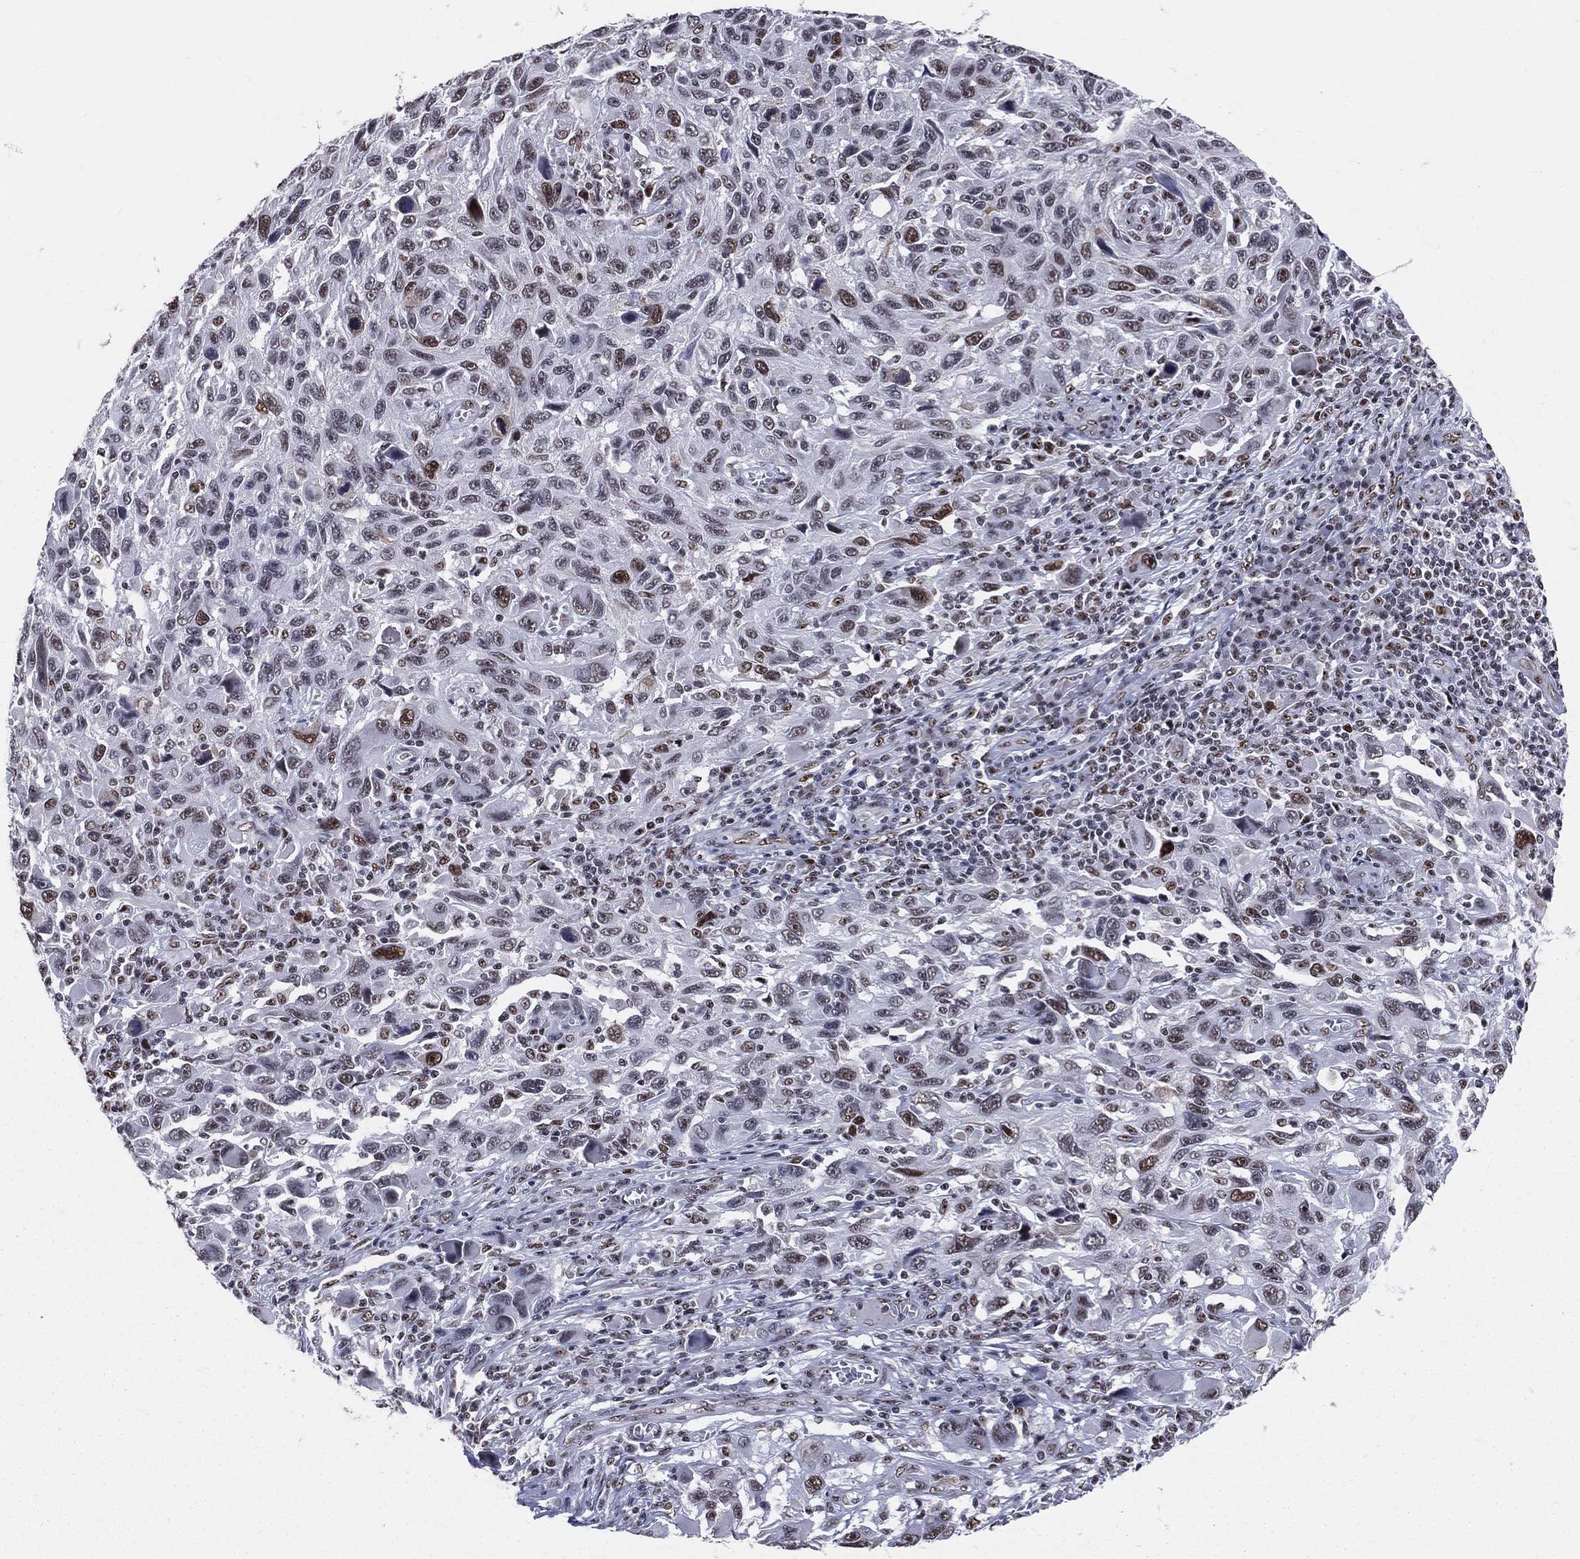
{"staining": {"intensity": "strong", "quantity": "25%-75%", "location": "nuclear"}, "tissue": "melanoma", "cell_type": "Tumor cells", "image_type": "cancer", "snomed": [{"axis": "morphology", "description": "Malignant melanoma, NOS"}, {"axis": "topography", "description": "Skin"}], "caption": "The histopathology image displays immunohistochemical staining of melanoma. There is strong nuclear staining is appreciated in approximately 25%-75% of tumor cells. (Brightfield microscopy of DAB IHC at high magnification).", "gene": "CDK7", "patient": {"sex": "male", "age": 53}}